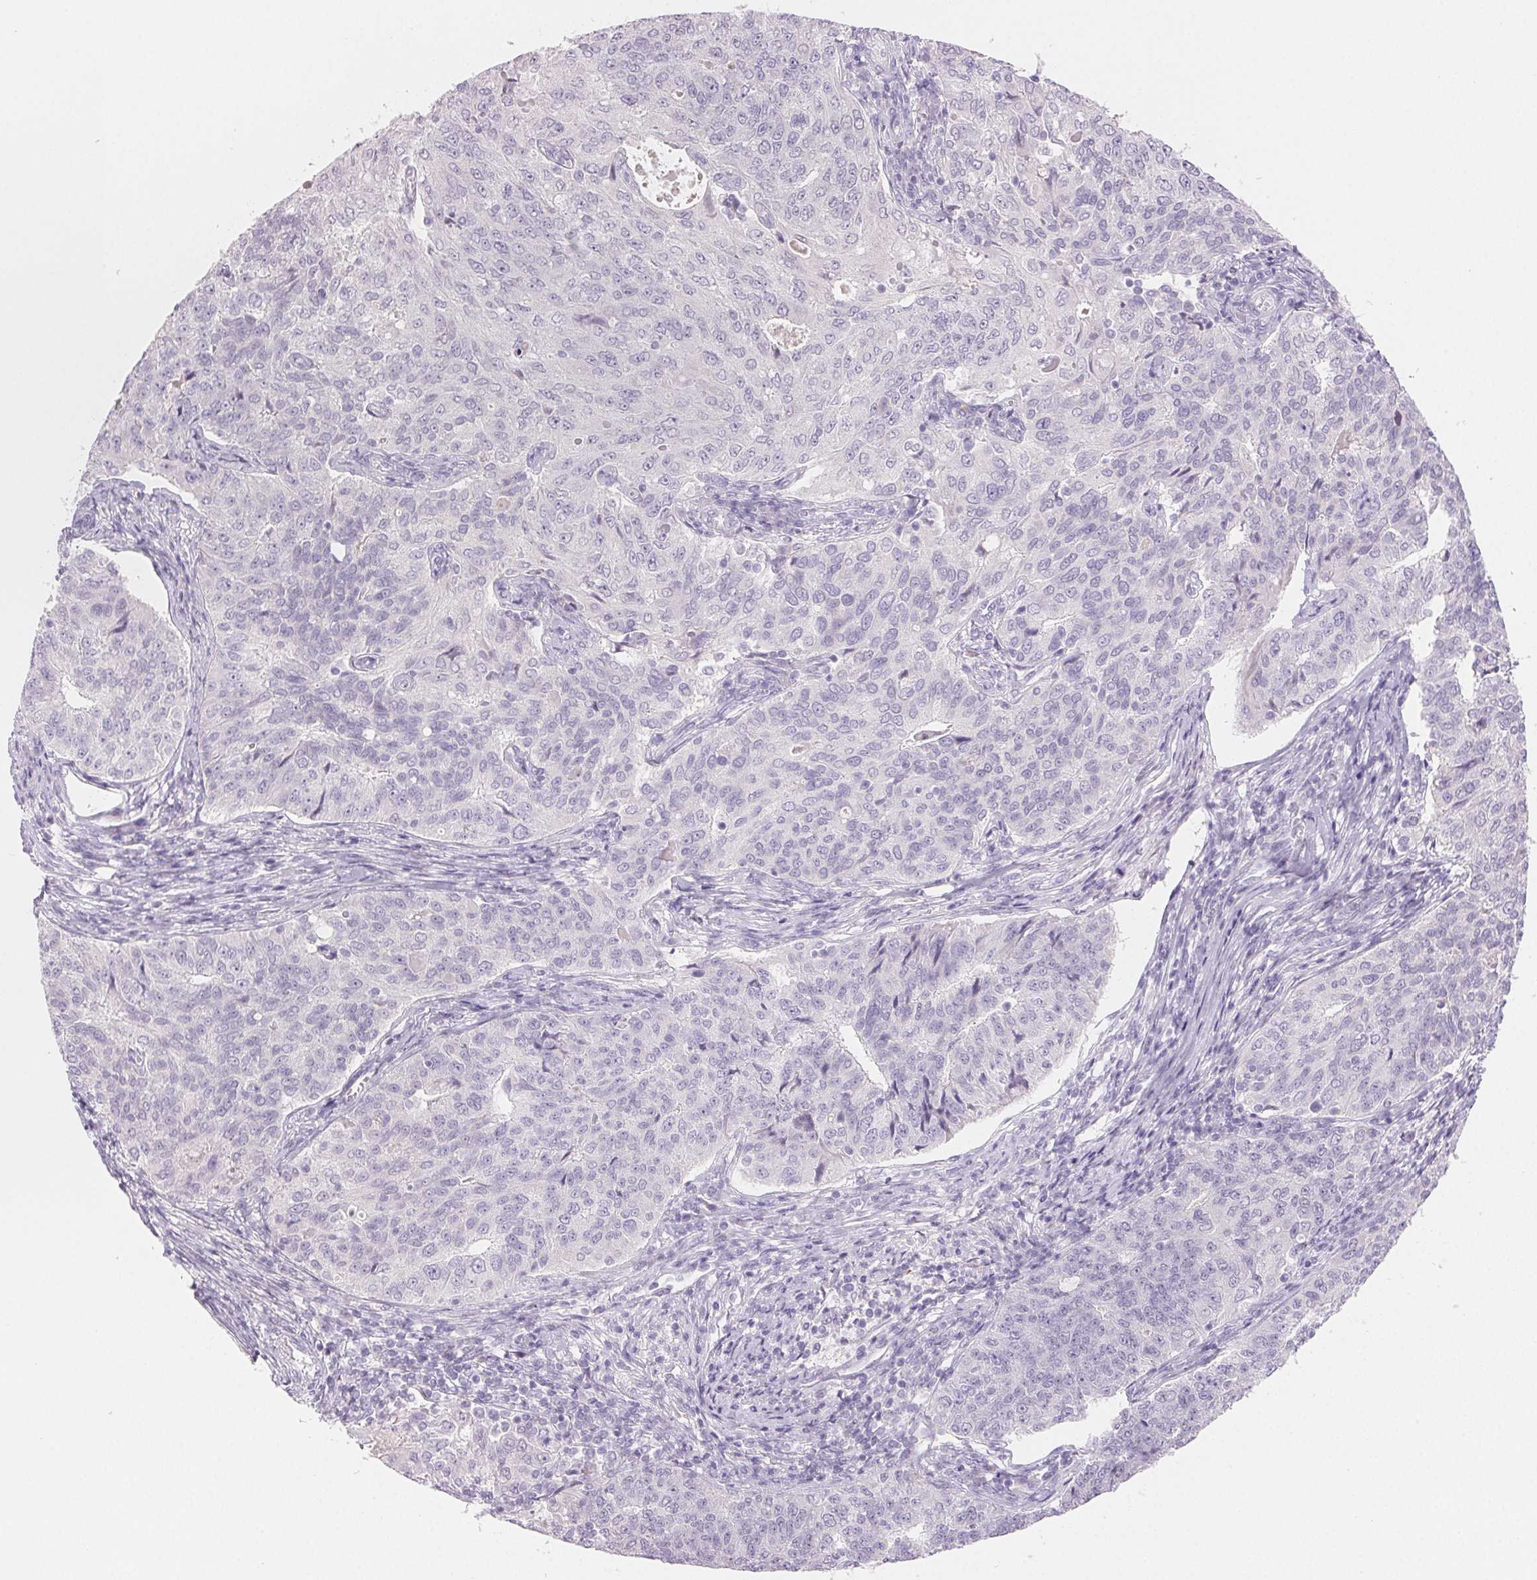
{"staining": {"intensity": "negative", "quantity": "none", "location": "none"}, "tissue": "endometrial cancer", "cell_type": "Tumor cells", "image_type": "cancer", "snomed": [{"axis": "morphology", "description": "Adenocarcinoma, NOS"}, {"axis": "topography", "description": "Endometrium"}], "caption": "Immunohistochemistry (IHC) of human endometrial cancer exhibits no staining in tumor cells.", "gene": "BPIFB2", "patient": {"sex": "female", "age": 43}}